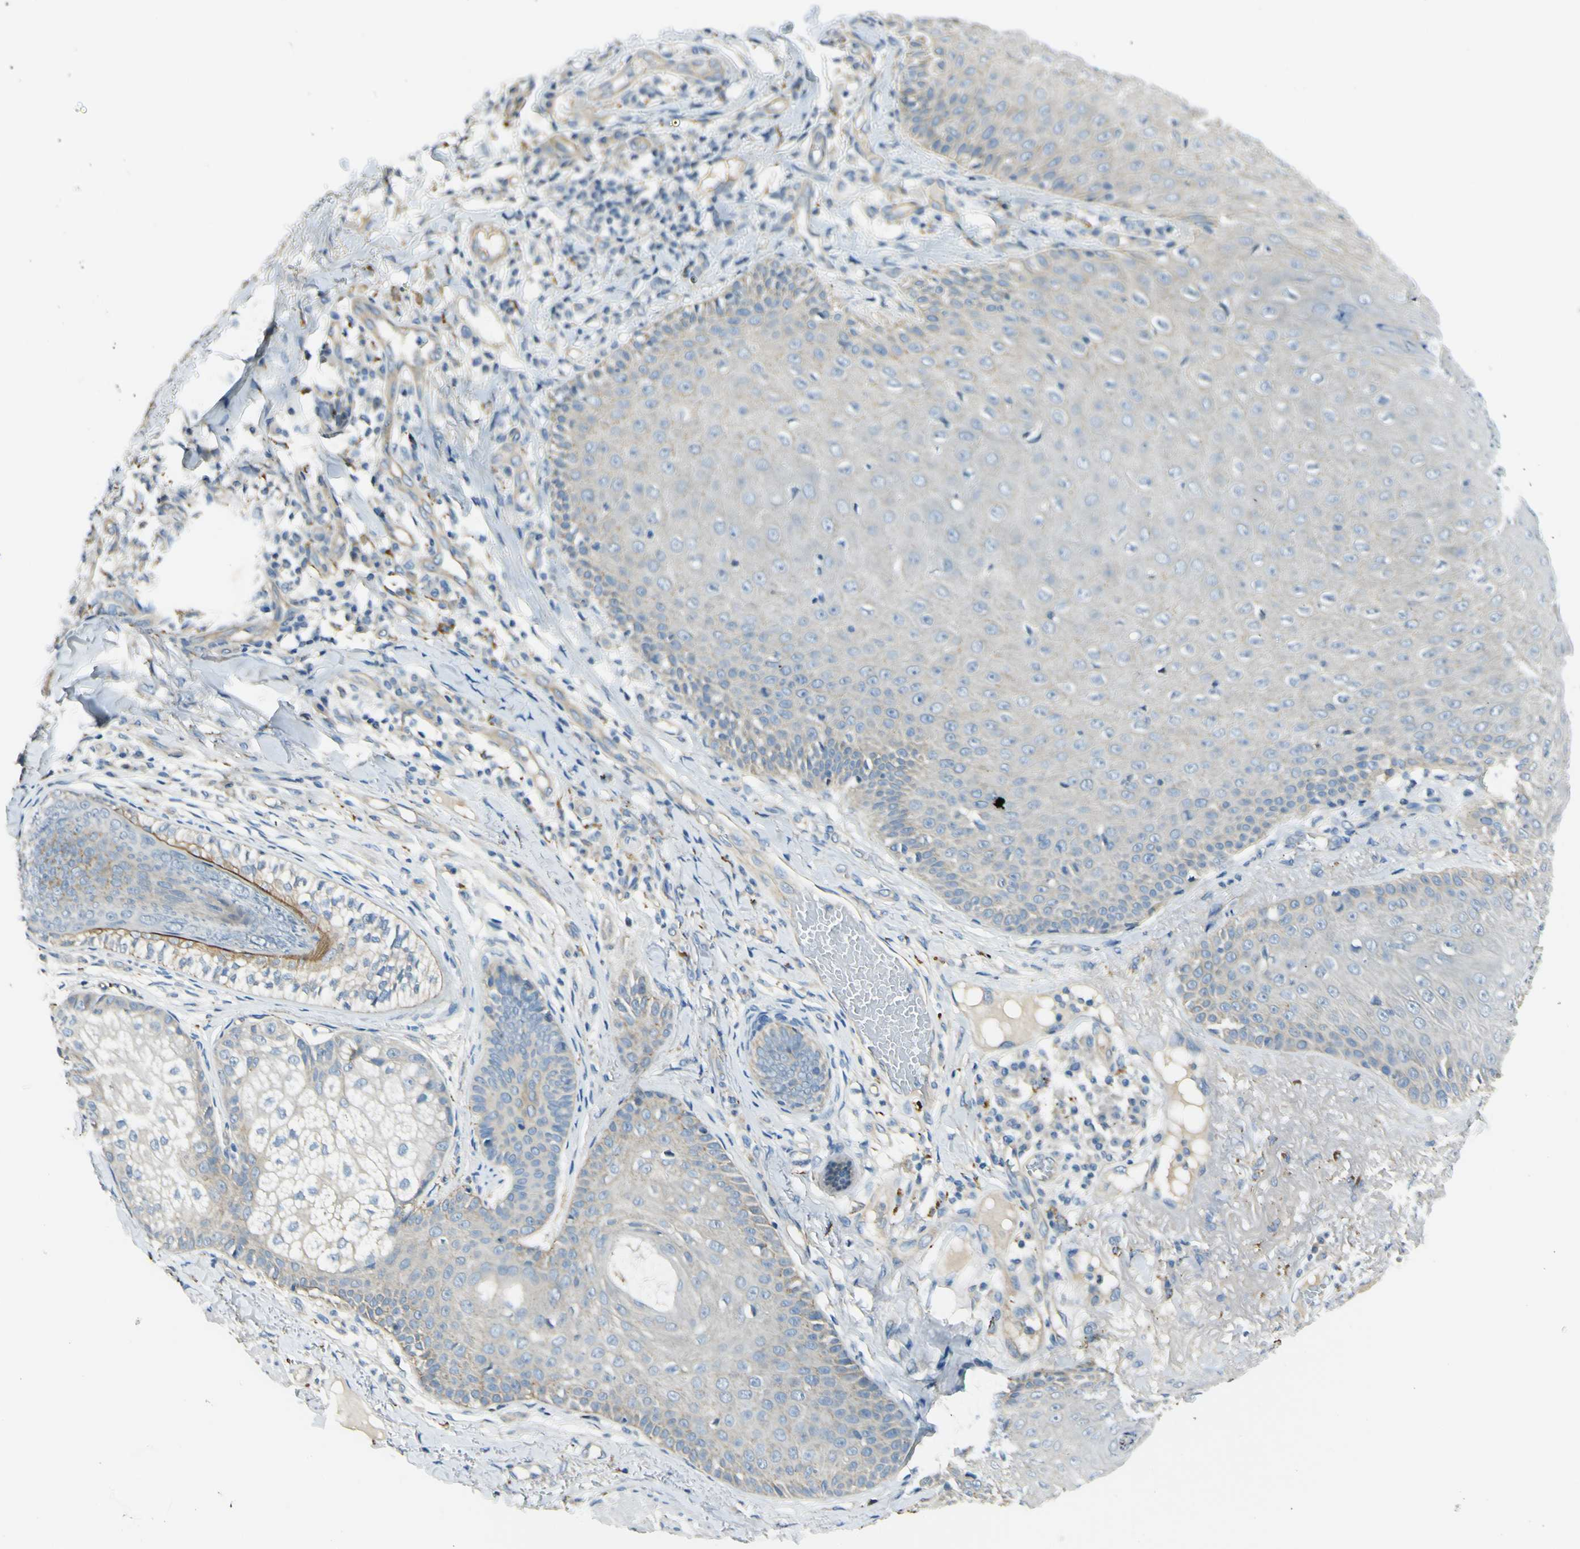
{"staining": {"intensity": "negative", "quantity": "none", "location": "none"}, "tissue": "skin cancer", "cell_type": "Tumor cells", "image_type": "cancer", "snomed": [{"axis": "morphology", "description": "Normal tissue, NOS"}, {"axis": "morphology", "description": "Basal cell carcinoma"}, {"axis": "topography", "description": "Skin"}], "caption": "Immunohistochemistry of skin basal cell carcinoma exhibits no expression in tumor cells.", "gene": "LAMA3", "patient": {"sex": "male", "age": 52}}